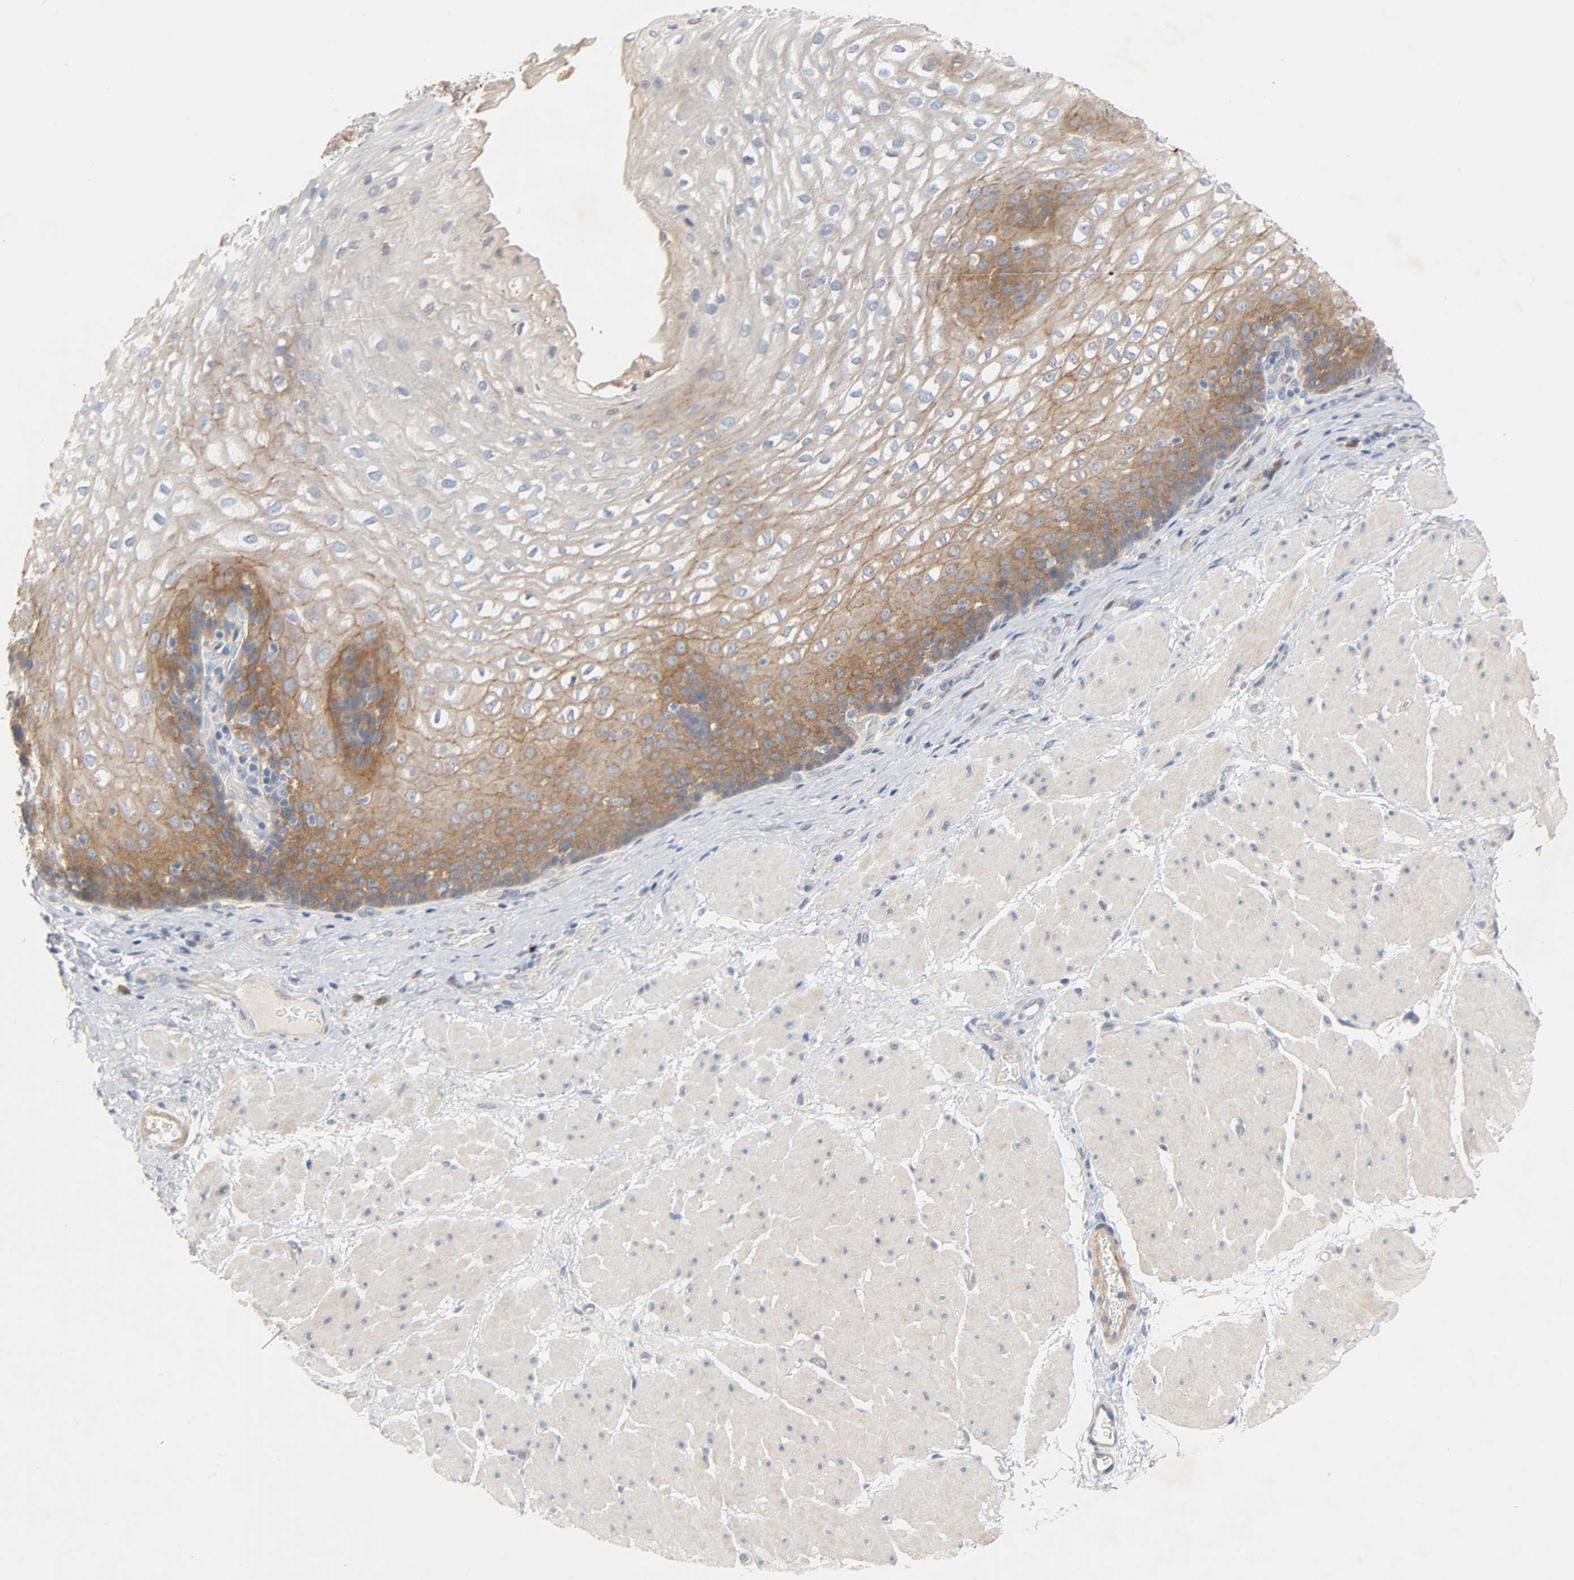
{"staining": {"intensity": "moderate", "quantity": "25%-75%", "location": "cytoplasmic/membranous"}, "tissue": "esophagus", "cell_type": "Squamous epithelial cells", "image_type": "normal", "snomed": [{"axis": "morphology", "description": "Normal tissue, NOS"}, {"axis": "topography", "description": "Esophagus"}], "caption": "Esophagus stained for a protein (brown) demonstrates moderate cytoplasmic/membranous positive positivity in about 25%-75% of squamous epithelial cells.", "gene": "ARPC1A", "patient": {"sex": "male", "age": 48}}